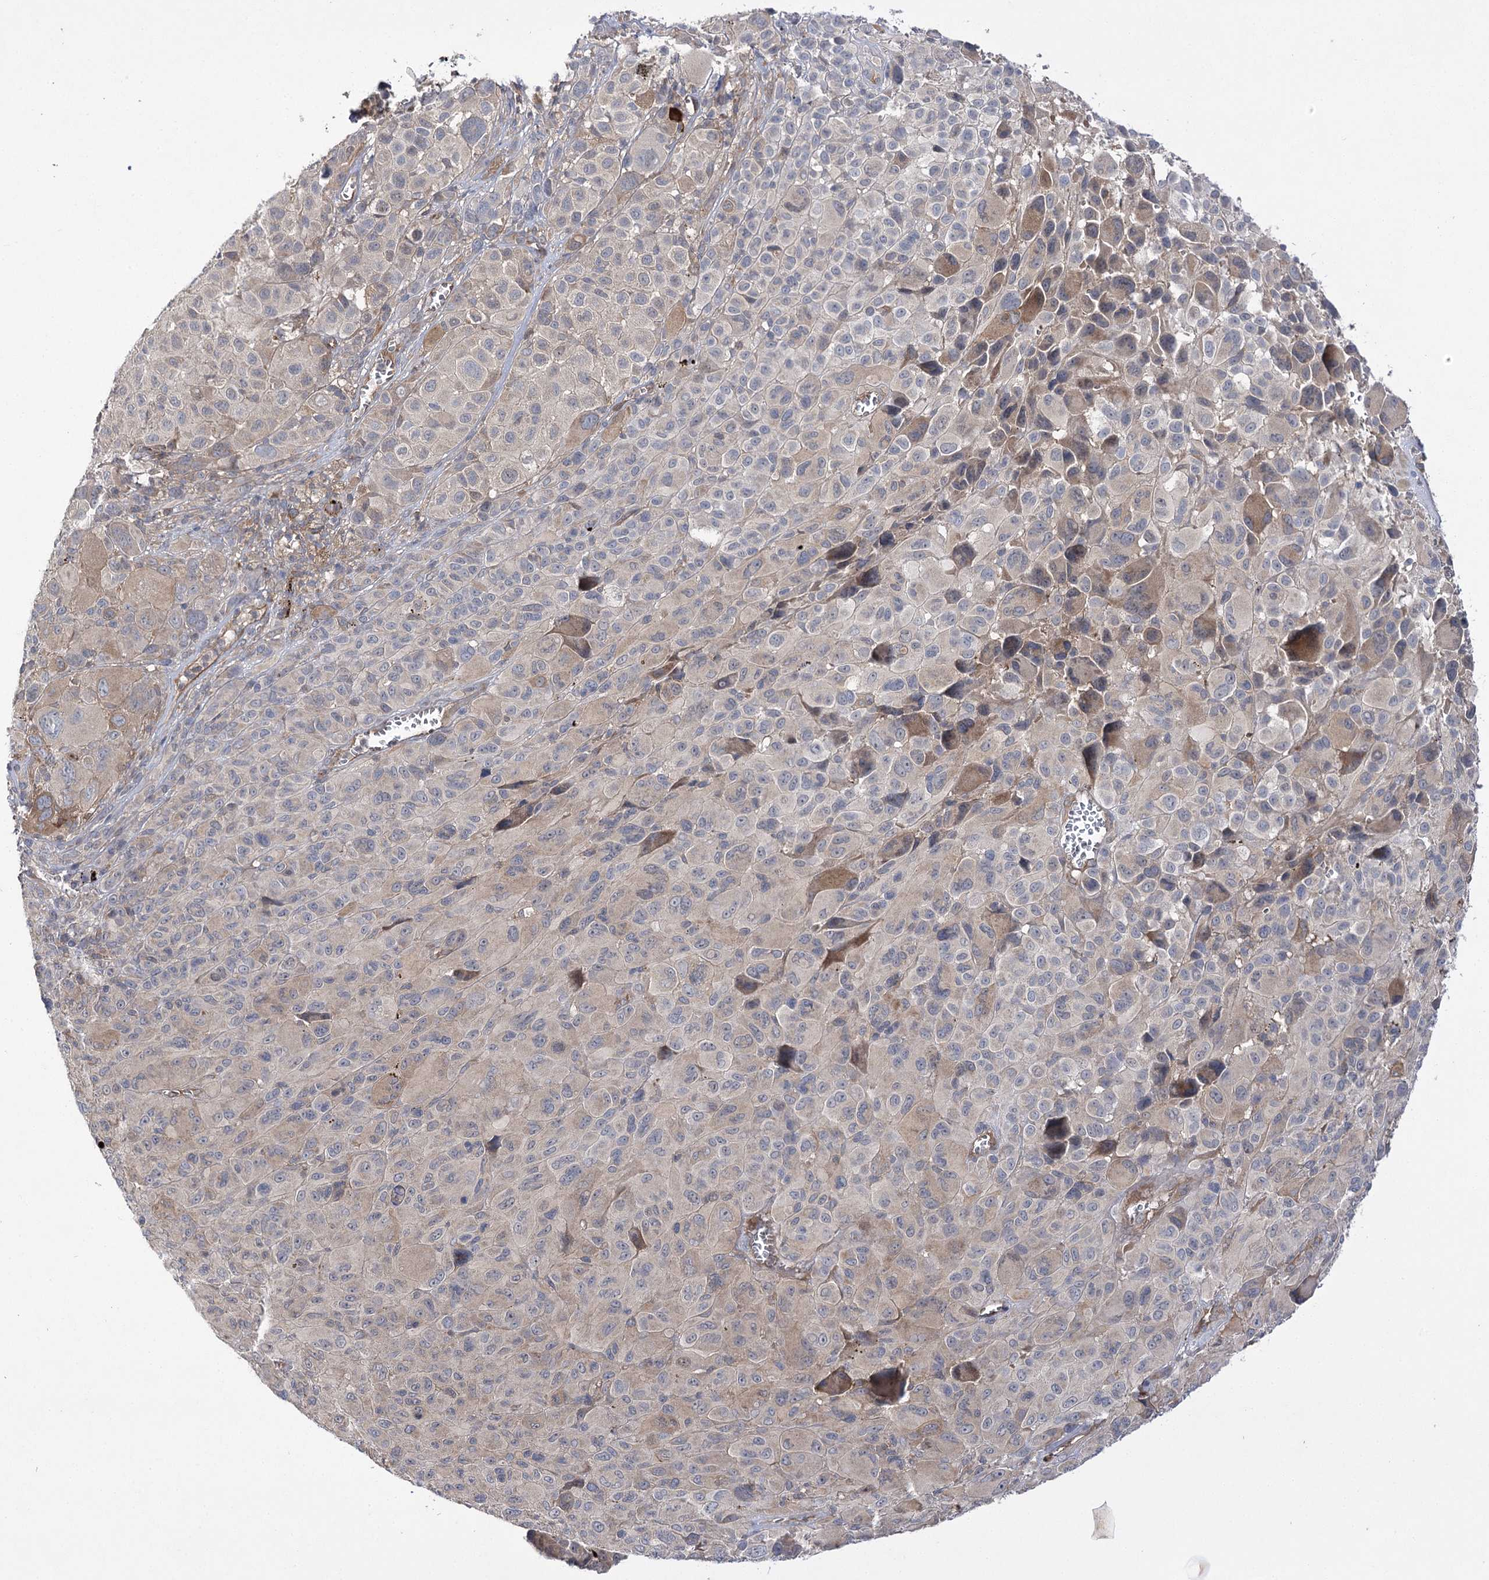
{"staining": {"intensity": "moderate", "quantity": "<25%", "location": "cytoplasmic/membranous"}, "tissue": "melanoma", "cell_type": "Tumor cells", "image_type": "cancer", "snomed": [{"axis": "morphology", "description": "Malignant melanoma, NOS"}, {"axis": "topography", "description": "Skin of trunk"}], "caption": "A histopathology image of melanoma stained for a protein shows moderate cytoplasmic/membranous brown staining in tumor cells. (DAB (3,3'-diaminobenzidine) IHC with brightfield microscopy, high magnification).", "gene": "BCR", "patient": {"sex": "male", "age": 71}}